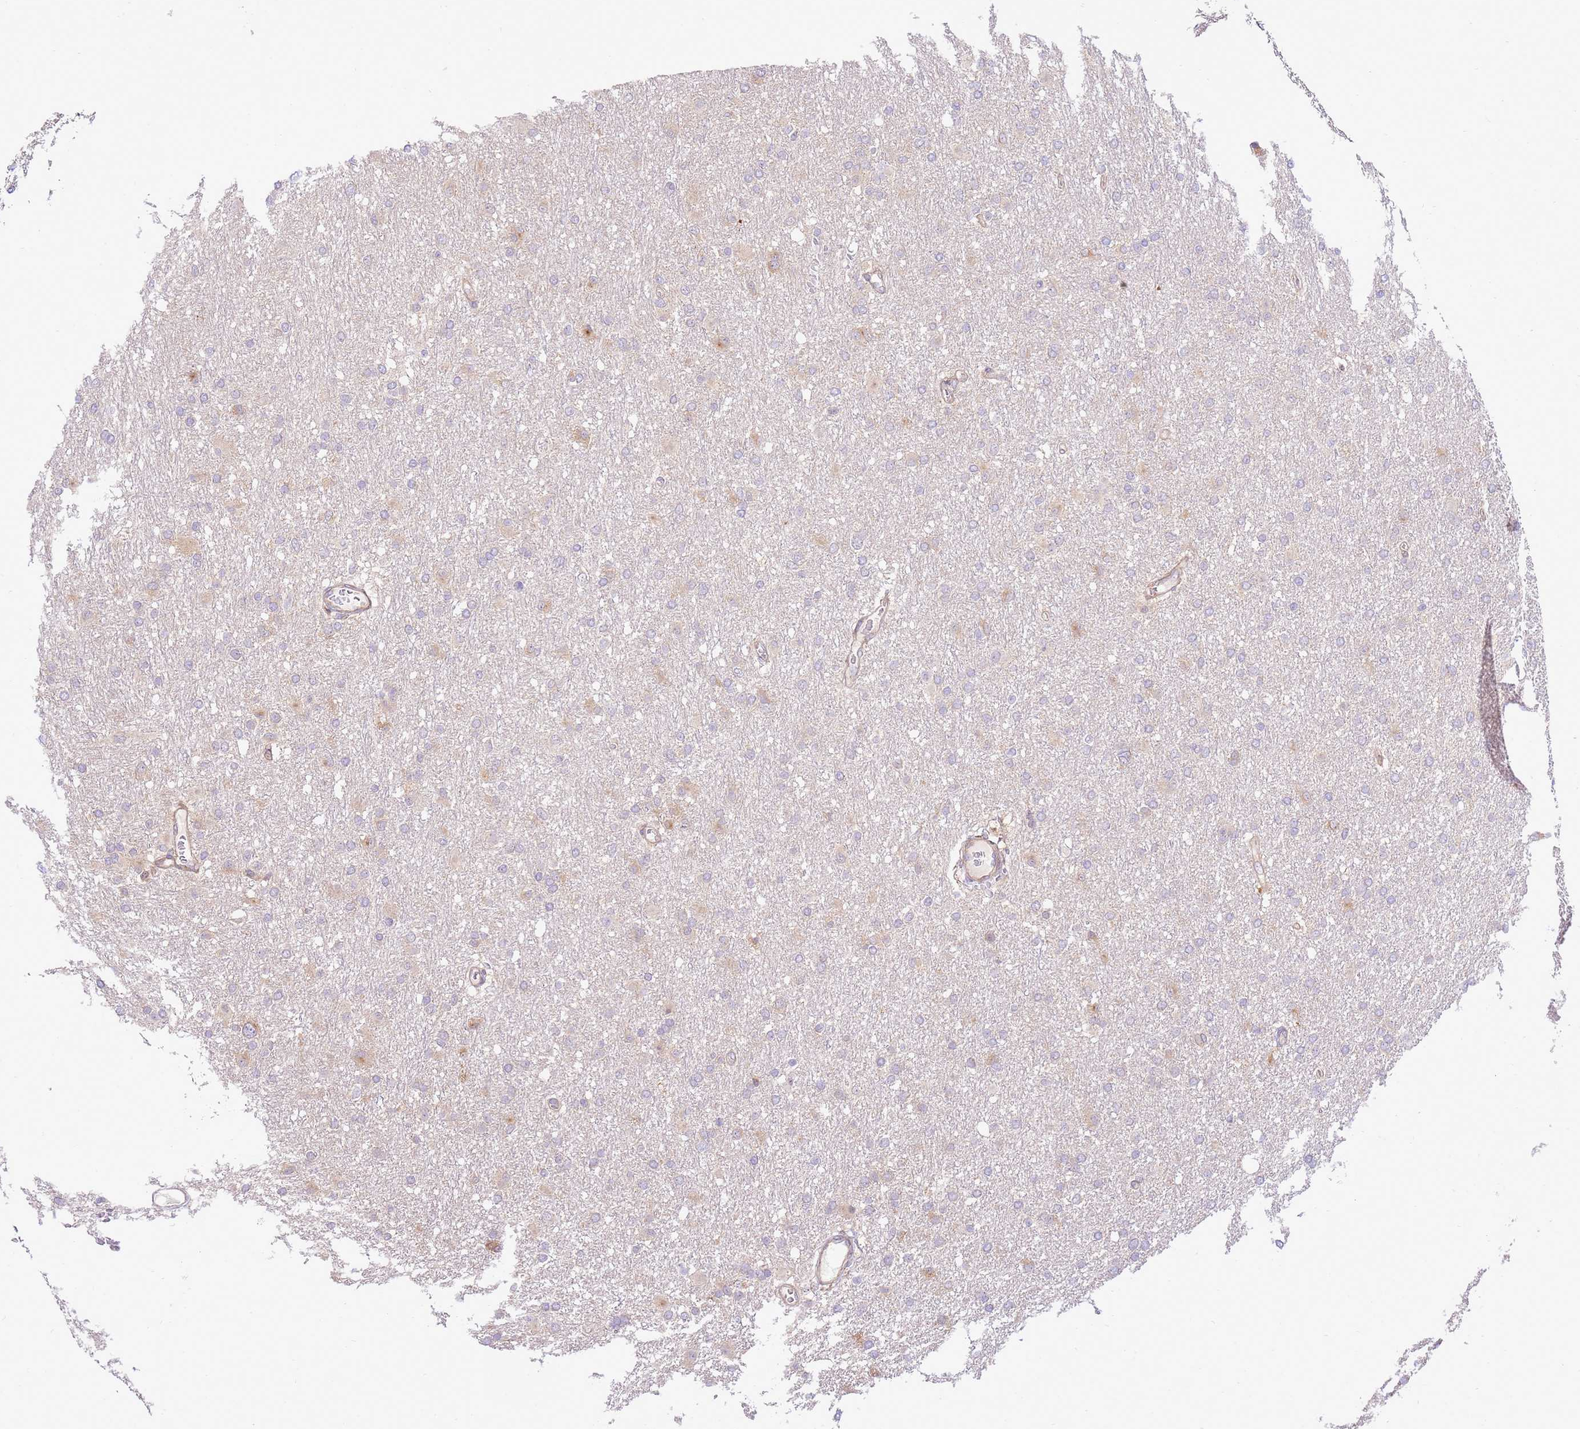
{"staining": {"intensity": "negative", "quantity": "none", "location": "none"}, "tissue": "glioma", "cell_type": "Tumor cells", "image_type": "cancer", "snomed": [{"axis": "morphology", "description": "Glioma, malignant, High grade"}, {"axis": "topography", "description": "Cerebral cortex"}], "caption": "IHC image of neoplastic tissue: human malignant glioma (high-grade) stained with DAB reveals no significant protein expression in tumor cells.", "gene": "SCARA3", "patient": {"sex": "female", "age": 36}}